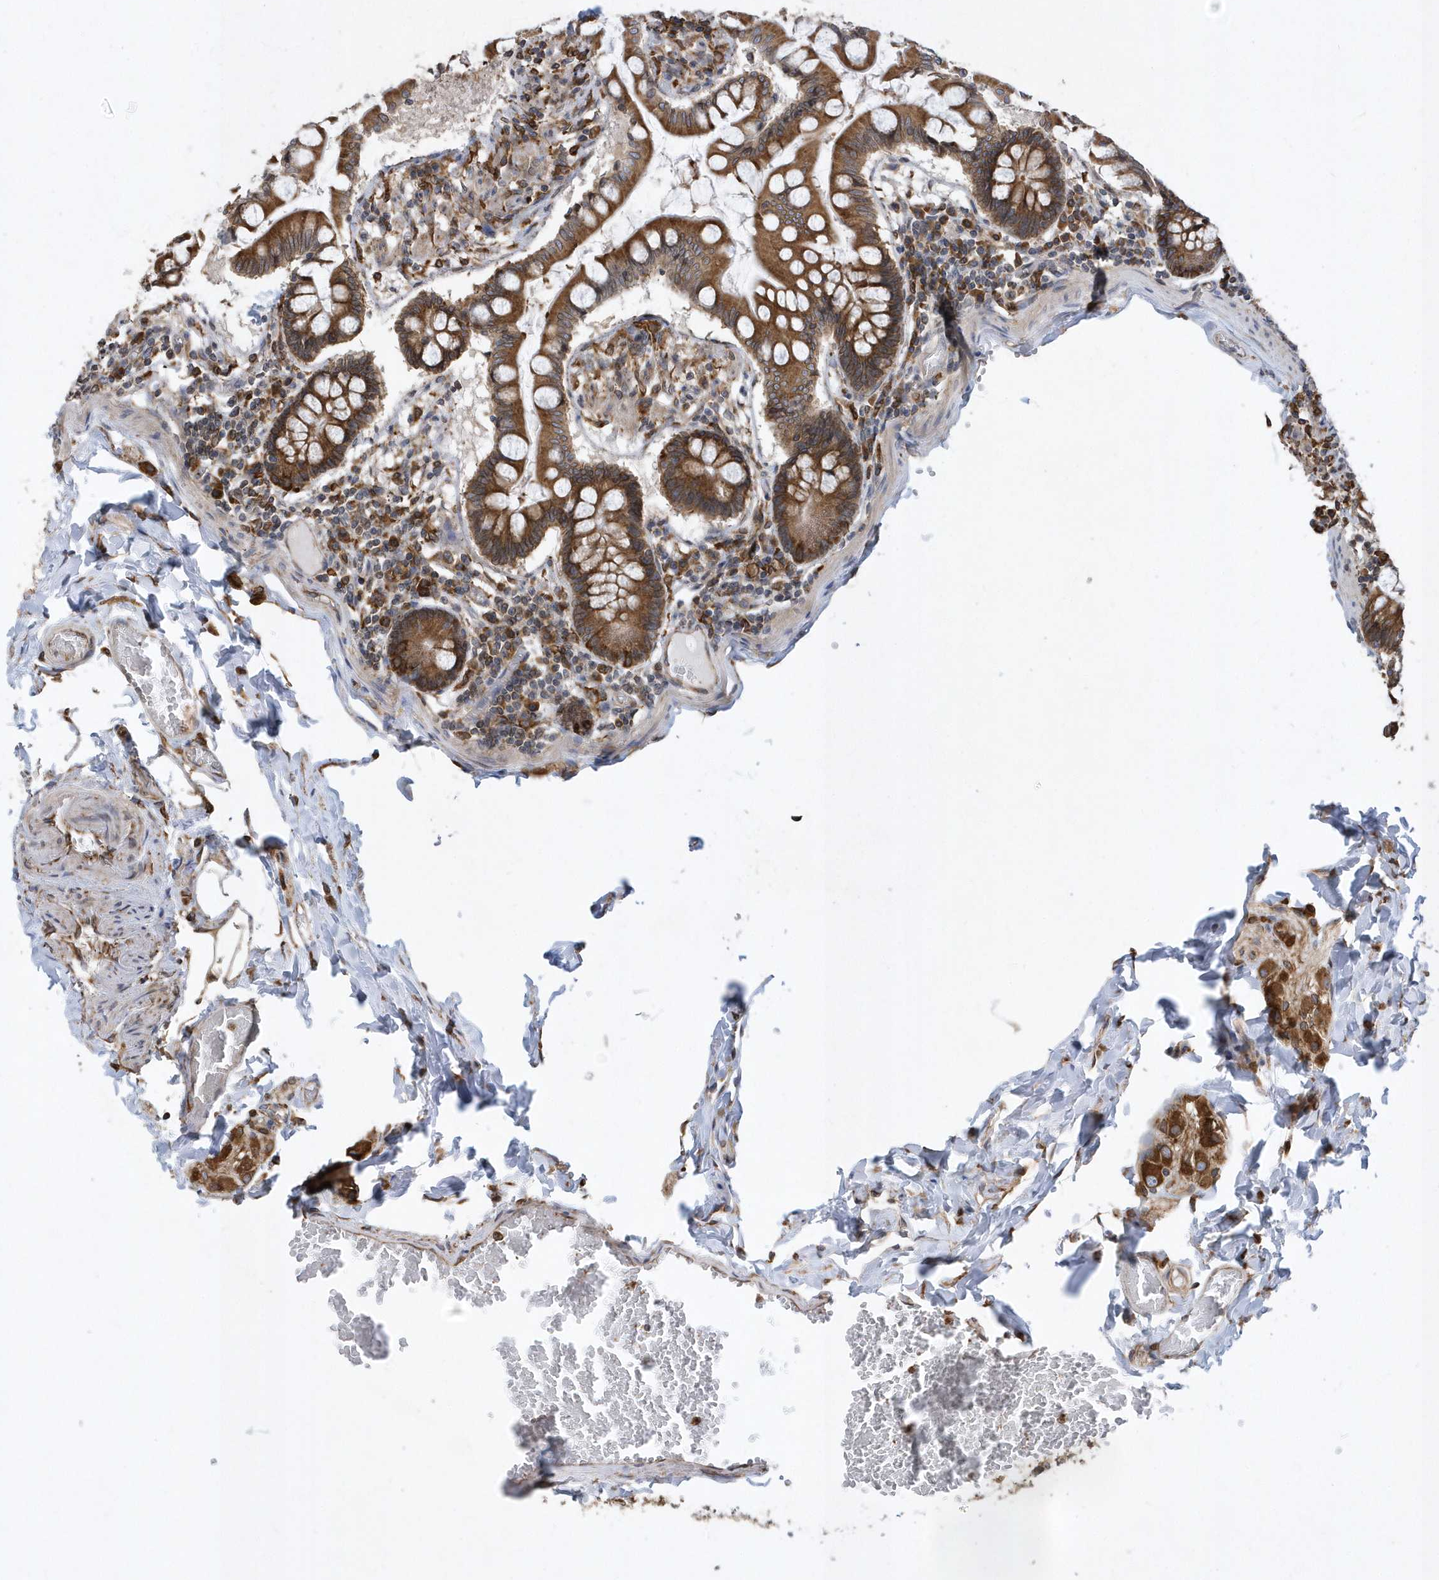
{"staining": {"intensity": "strong", "quantity": ">75%", "location": "cytoplasmic/membranous"}, "tissue": "small intestine", "cell_type": "Glandular cells", "image_type": "normal", "snomed": [{"axis": "morphology", "description": "Normal tissue, NOS"}, {"axis": "topography", "description": "Small intestine"}], "caption": "Protein expression by immunohistochemistry (IHC) displays strong cytoplasmic/membranous positivity in approximately >75% of glandular cells in benign small intestine. (DAB IHC, brown staining for protein, blue staining for nuclei).", "gene": "VAMP7", "patient": {"sex": "male", "age": 41}}